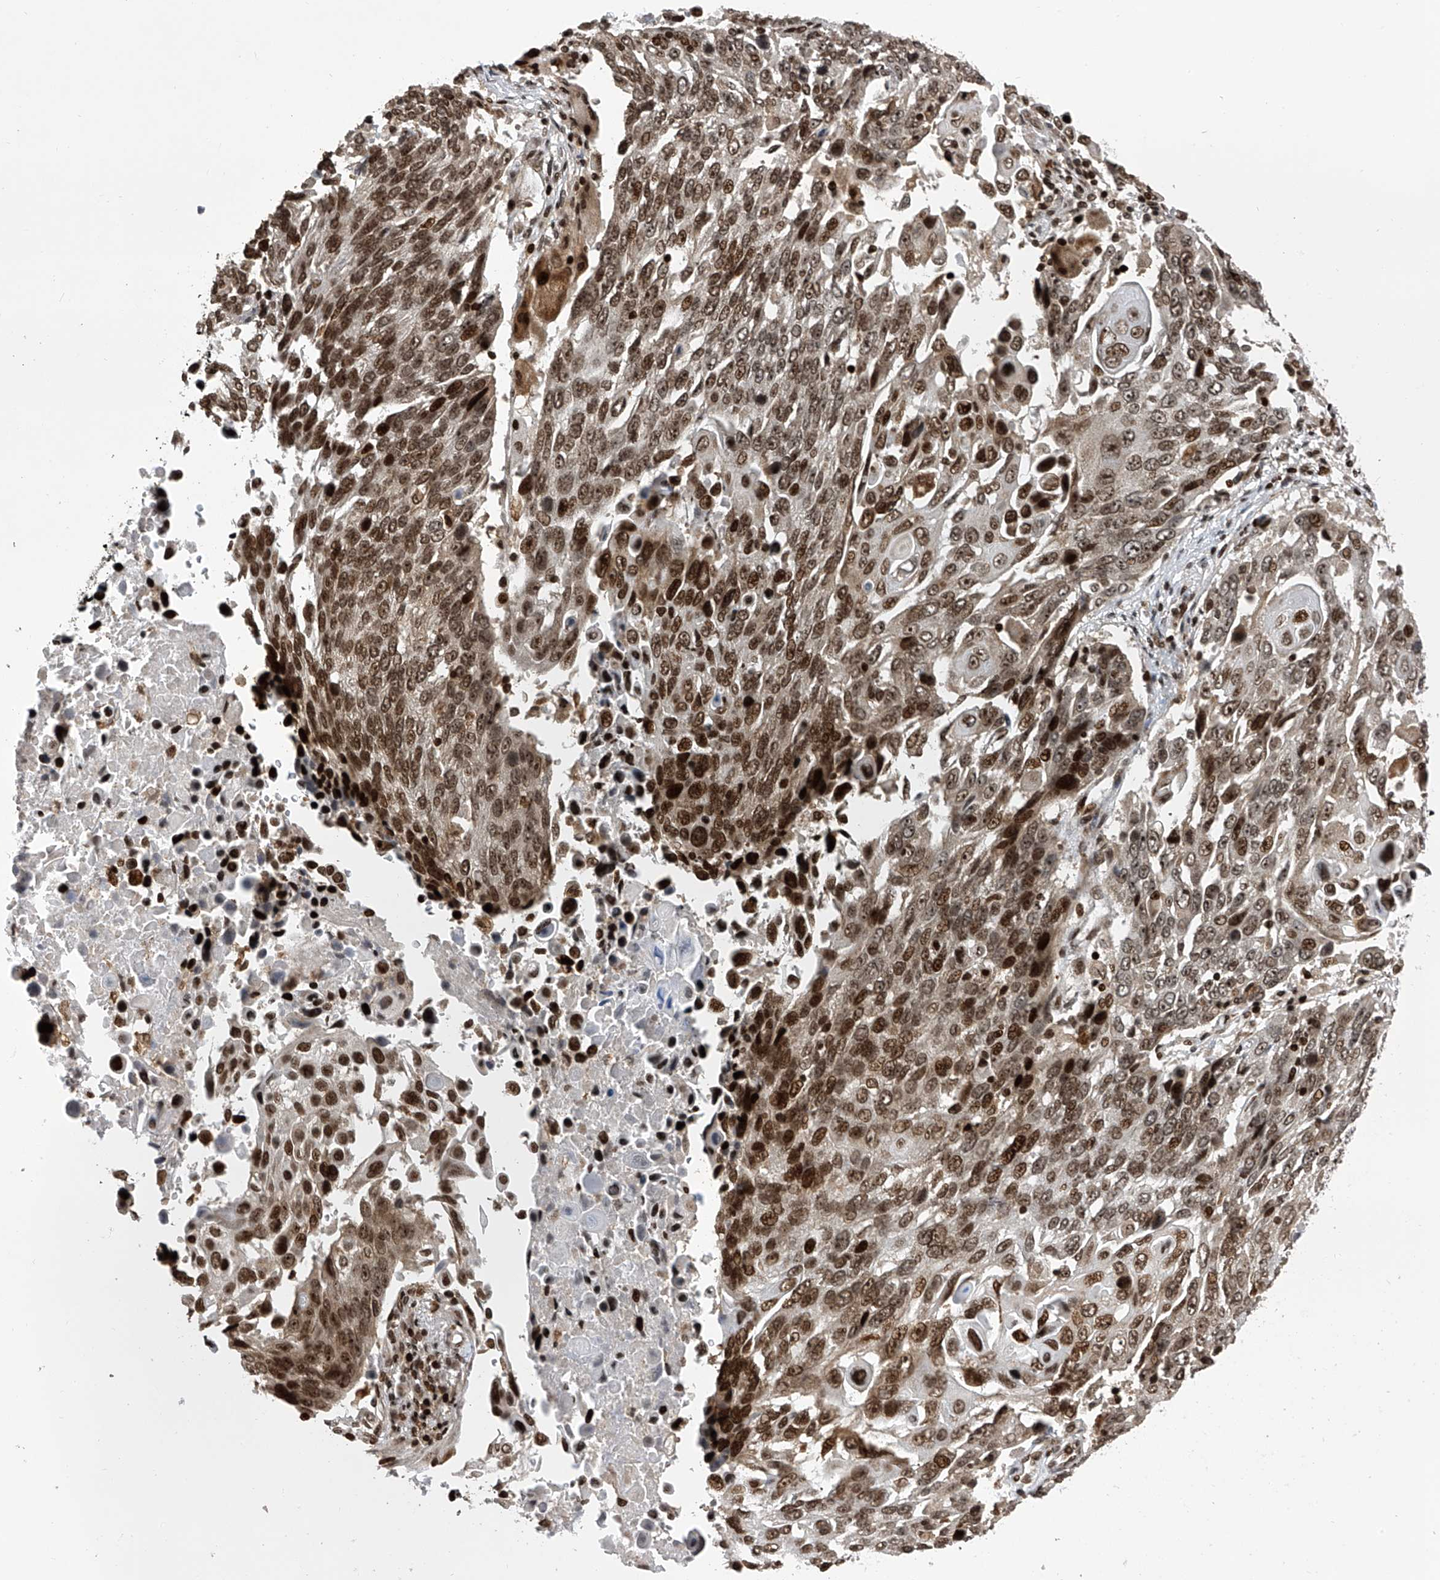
{"staining": {"intensity": "moderate", "quantity": ">75%", "location": "nuclear"}, "tissue": "lung cancer", "cell_type": "Tumor cells", "image_type": "cancer", "snomed": [{"axis": "morphology", "description": "Squamous cell carcinoma, NOS"}, {"axis": "topography", "description": "Lung"}], "caption": "High-magnification brightfield microscopy of lung cancer (squamous cell carcinoma) stained with DAB (3,3'-diaminobenzidine) (brown) and counterstained with hematoxylin (blue). tumor cells exhibit moderate nuclear positivity is identified in approximately>75% of cells.", "gene": "PAK1IP1", "patient": {"sex": "male", "age": 66}}